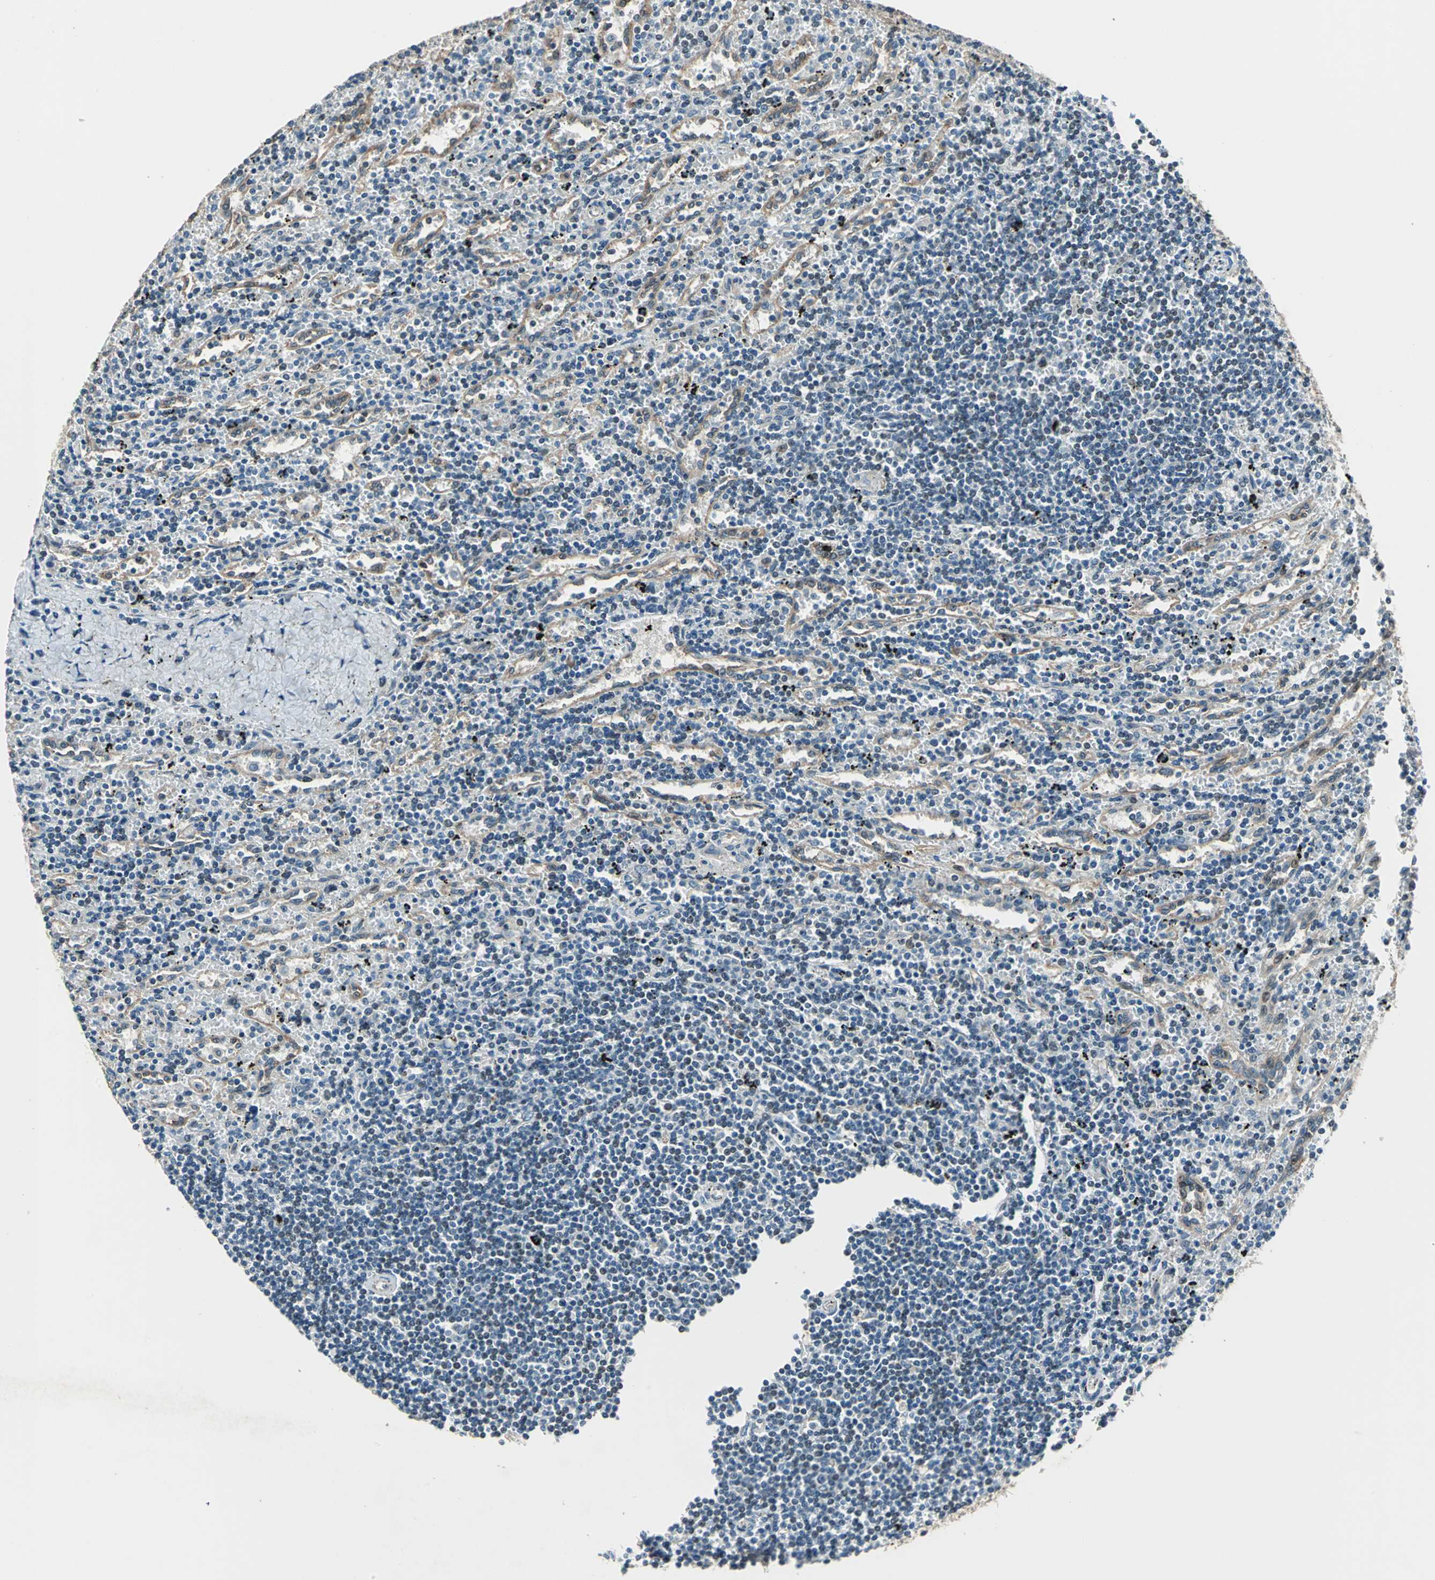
{"staining": {"intensity": "weak", "quantity": "<25%", "location": "nuclear"}, "tissue": "lymphoma", "cell_type": "Tumor cells", "image_type": "cancer", "snomed": [{"axis": "morphology", "description": "Malignant lymphoma, non-Hodgkin's type, Low grade"}, {"axis": "topography", "description": "Spleen"}], "caption": "Low-grade malignant lymphoma, non-Hodgkin's type was stained to show a protein in brown. There is no significant positivity in tumor cells.", "gene": "BRIP1", "patient": {"sex": "male", "age": 76}}